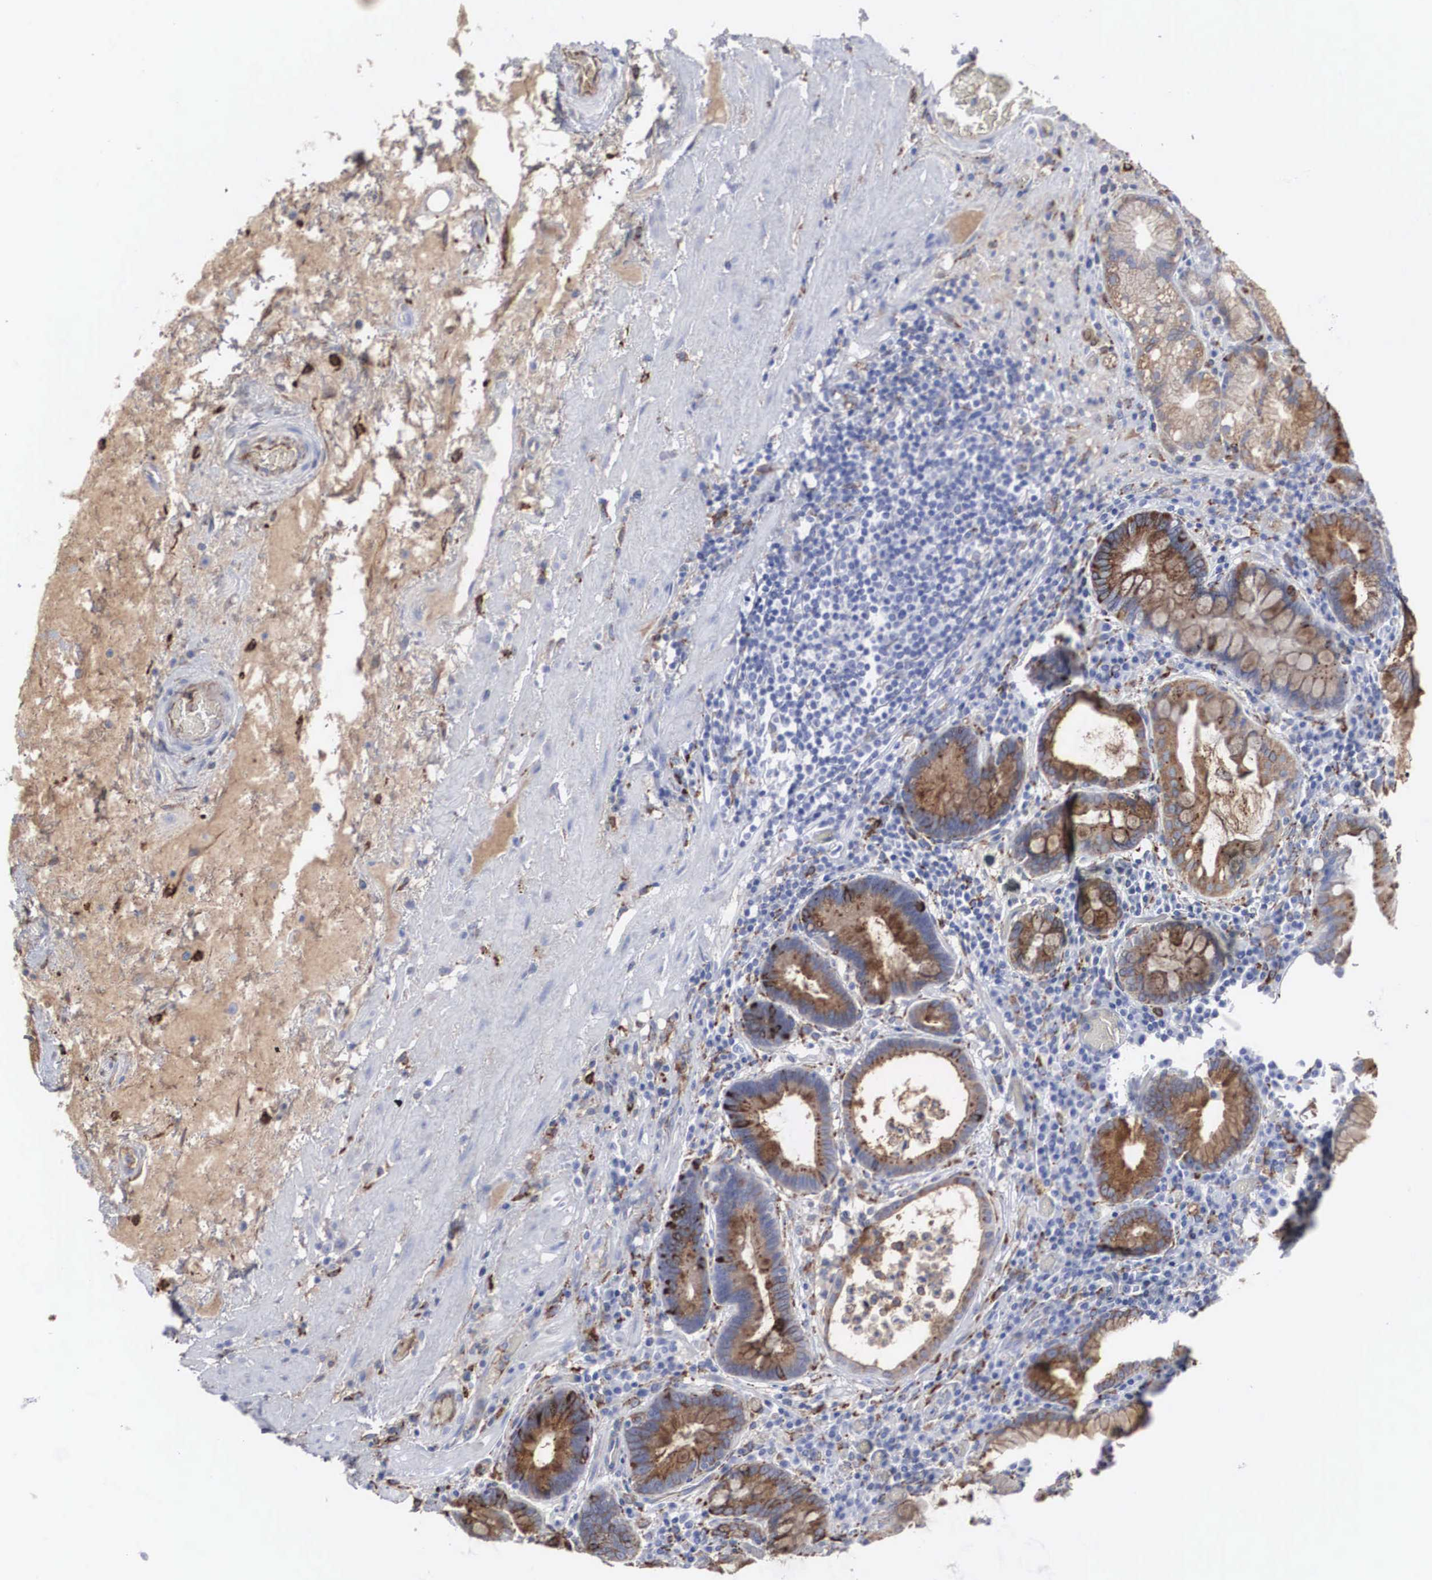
{"staining": {"intensity": "moderate", "quantity": "25%-75%", "location": "cytoplasmic/membranous"}, "tissue": "stomach", "cell_type": "Glandular cells", "image_type": "normal", "snomed": [{"axis": "morphology", "description": "Normal tissue, NOS"}, {"axis": "topography", "description": "Stomach, lower"}, {"axis": "topography", "description": "Duodenum"}], "caption": "This image exhibits unremarkable stomach stained with immunohistochemistry to label a protein in brown. The cytoplasmic/membranous of glandular cells show moderate positivity for the protein. Nuclei are counter-stained blue.", "gene": "LGALS3BP", "patient": {"sex": "male", "age": 84}}